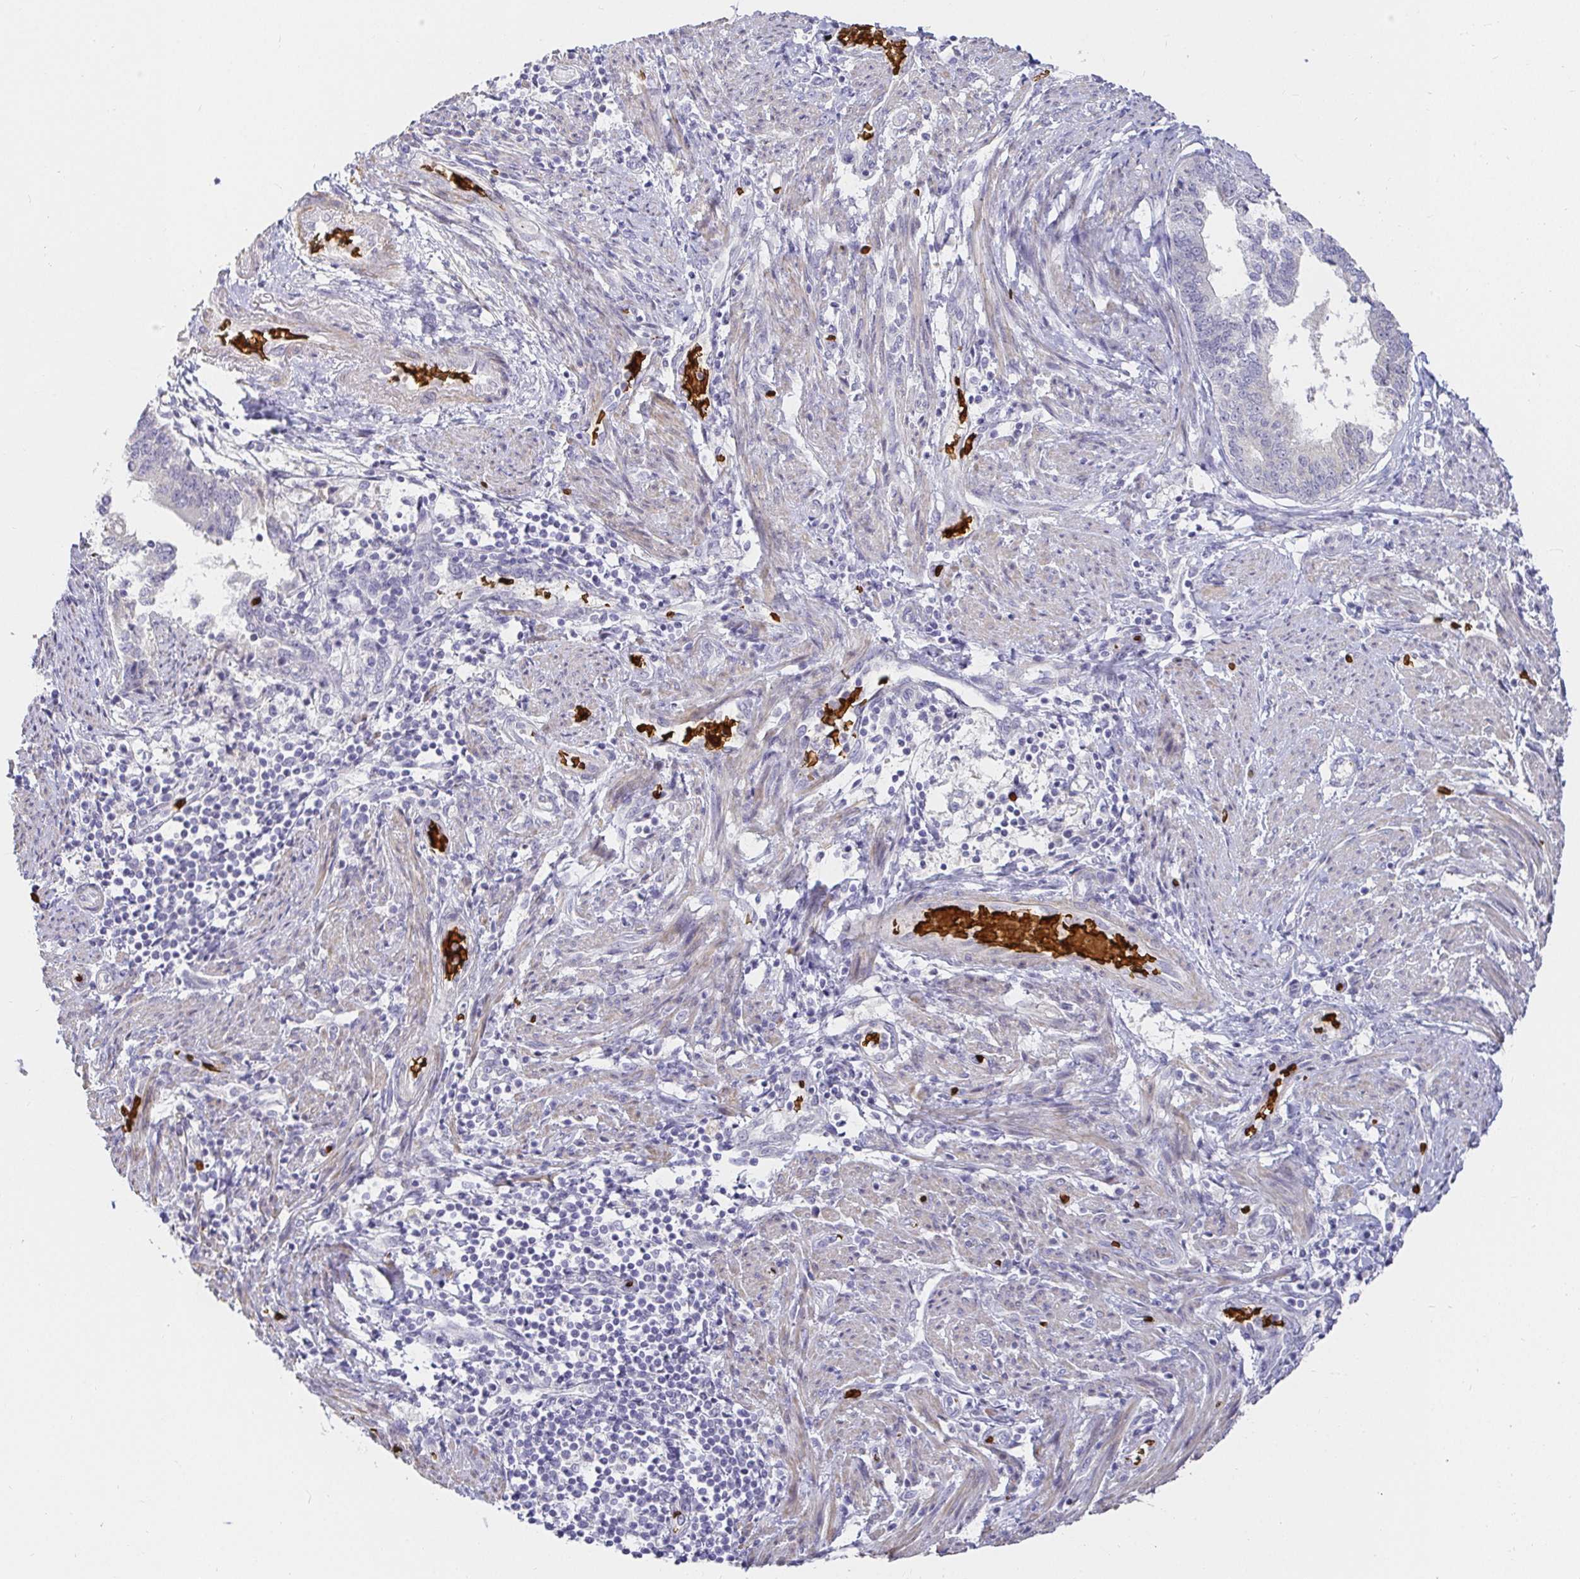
{"staining": {"intensity": "negative", "quantity": "none", "location": "none"}, "tissue": "endometrial cancer", "cell_type": "Tumor cells", "image_type": "cancer", "snomed": [{"axis": "morphology", "description": "Adenocarcinoma, NOS"}, {"axis": "topography", "description": "Endometrium"}], "caption": "Micrograph shows no significant protein positivity in tumor cells of endometrial adenocarcinoma.", "gene": "FGF21", "patient": {"sex": "female", "age": 65}}